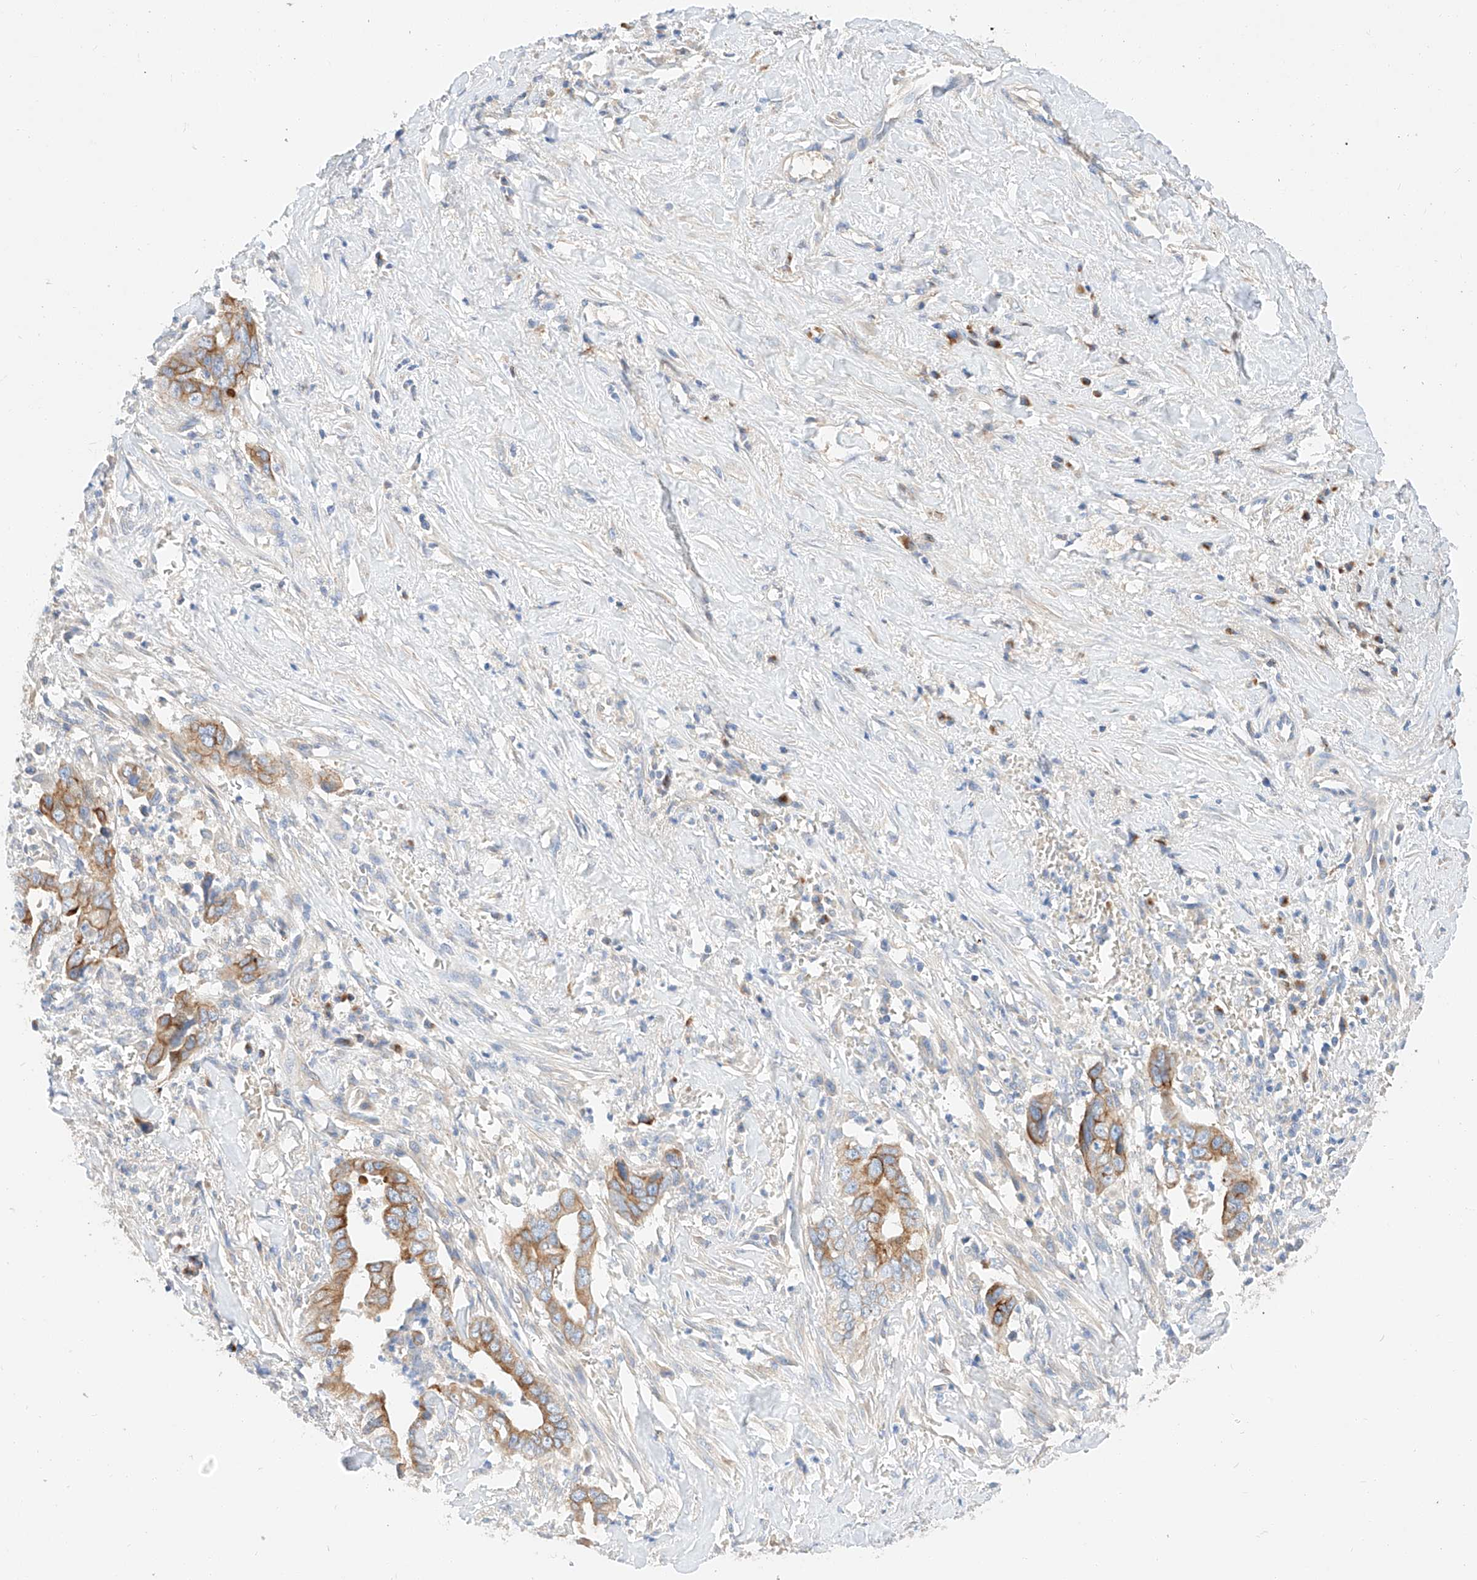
{"staining": {"intensity": "moderate", "quantity": ">75%", "location": "cytoplasmic/membranous"}, "tissue": "liver cancer", "cell_type": "Tumor cells", "image_type": "cancer", "snomed": [{"axis": "morphology", "description": "Cholangiocarcinoma"}, {"axis": "topography", "description": "Liver"}], "caption": "The micrograph shows immunohistochemical staining of liver cancer. There is moderate cytoplasmic/membranous staining is seen in about >75% of tumor cells. (Stains: DAB (3,3'-diaminobenzidine) in brown, nuclei in blue, Microscopy: brightfield microscopy at high magnification).", "gene": "MAP7", "patient": {"sex": "female", "age": 79}}